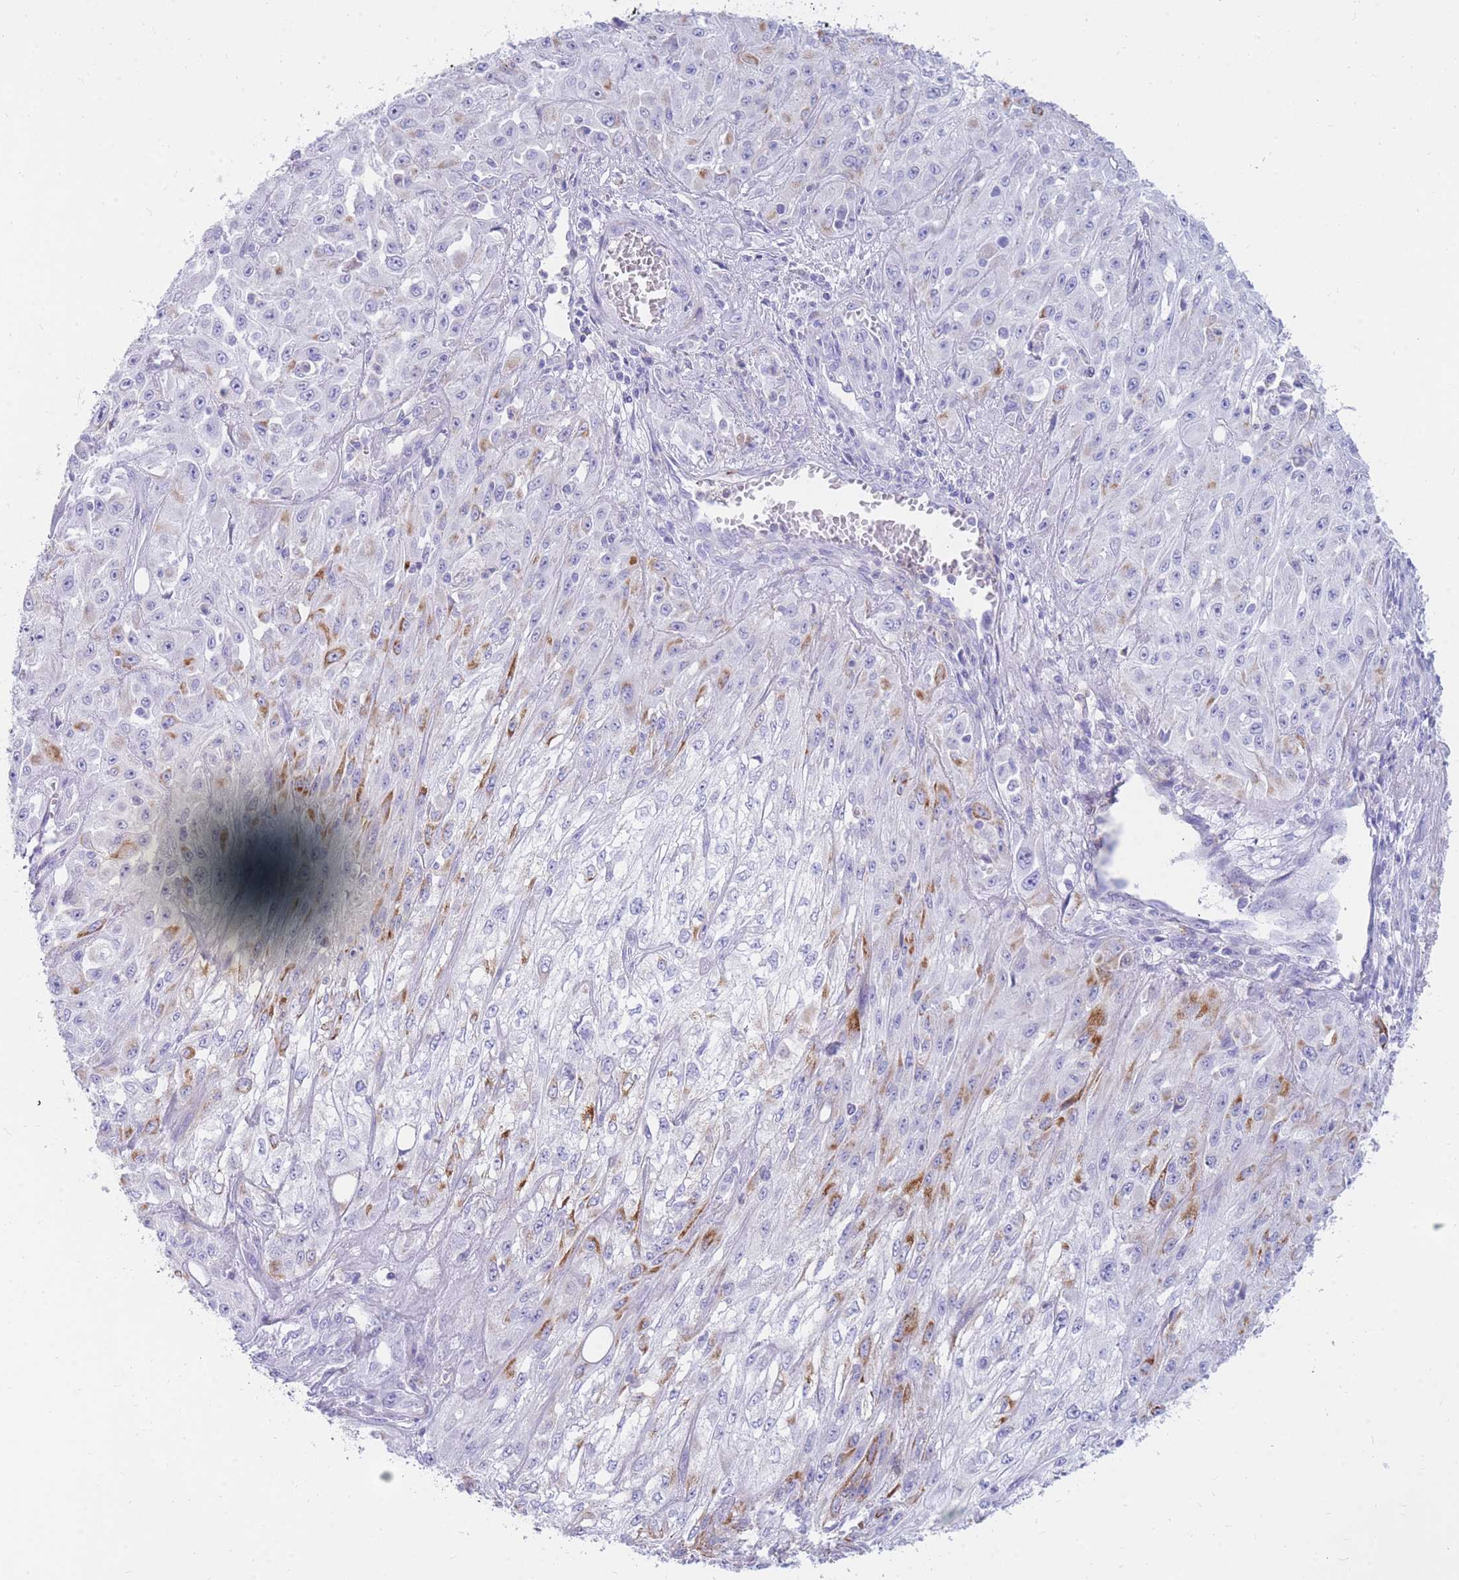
{"staining": {"intensity": "negative", "quantity": "none", "location": "none"}, "tissue": "skin cancer", "cell_type": "Tumor cells", "image_type": "cancer", "snomed": [{"axis": "morphology", "description": "Squamous cell carcinoma, NOS"}, {"axis": "morphology", "description": "Squamous cell carcinoma, metastatic, NOS"}, {"axis": "topography", "description": "Skin"}, {"axis": "topography", "description": "Lymph node"}], "caption": "Image shows no protein expression in tumor cells of squamous cell carcinoma (skin) tissue. (IHC, brightfield microscopy, high magnification).", "gene": "NKX1-2", "patient": {"sex": "male", "age": 75}}